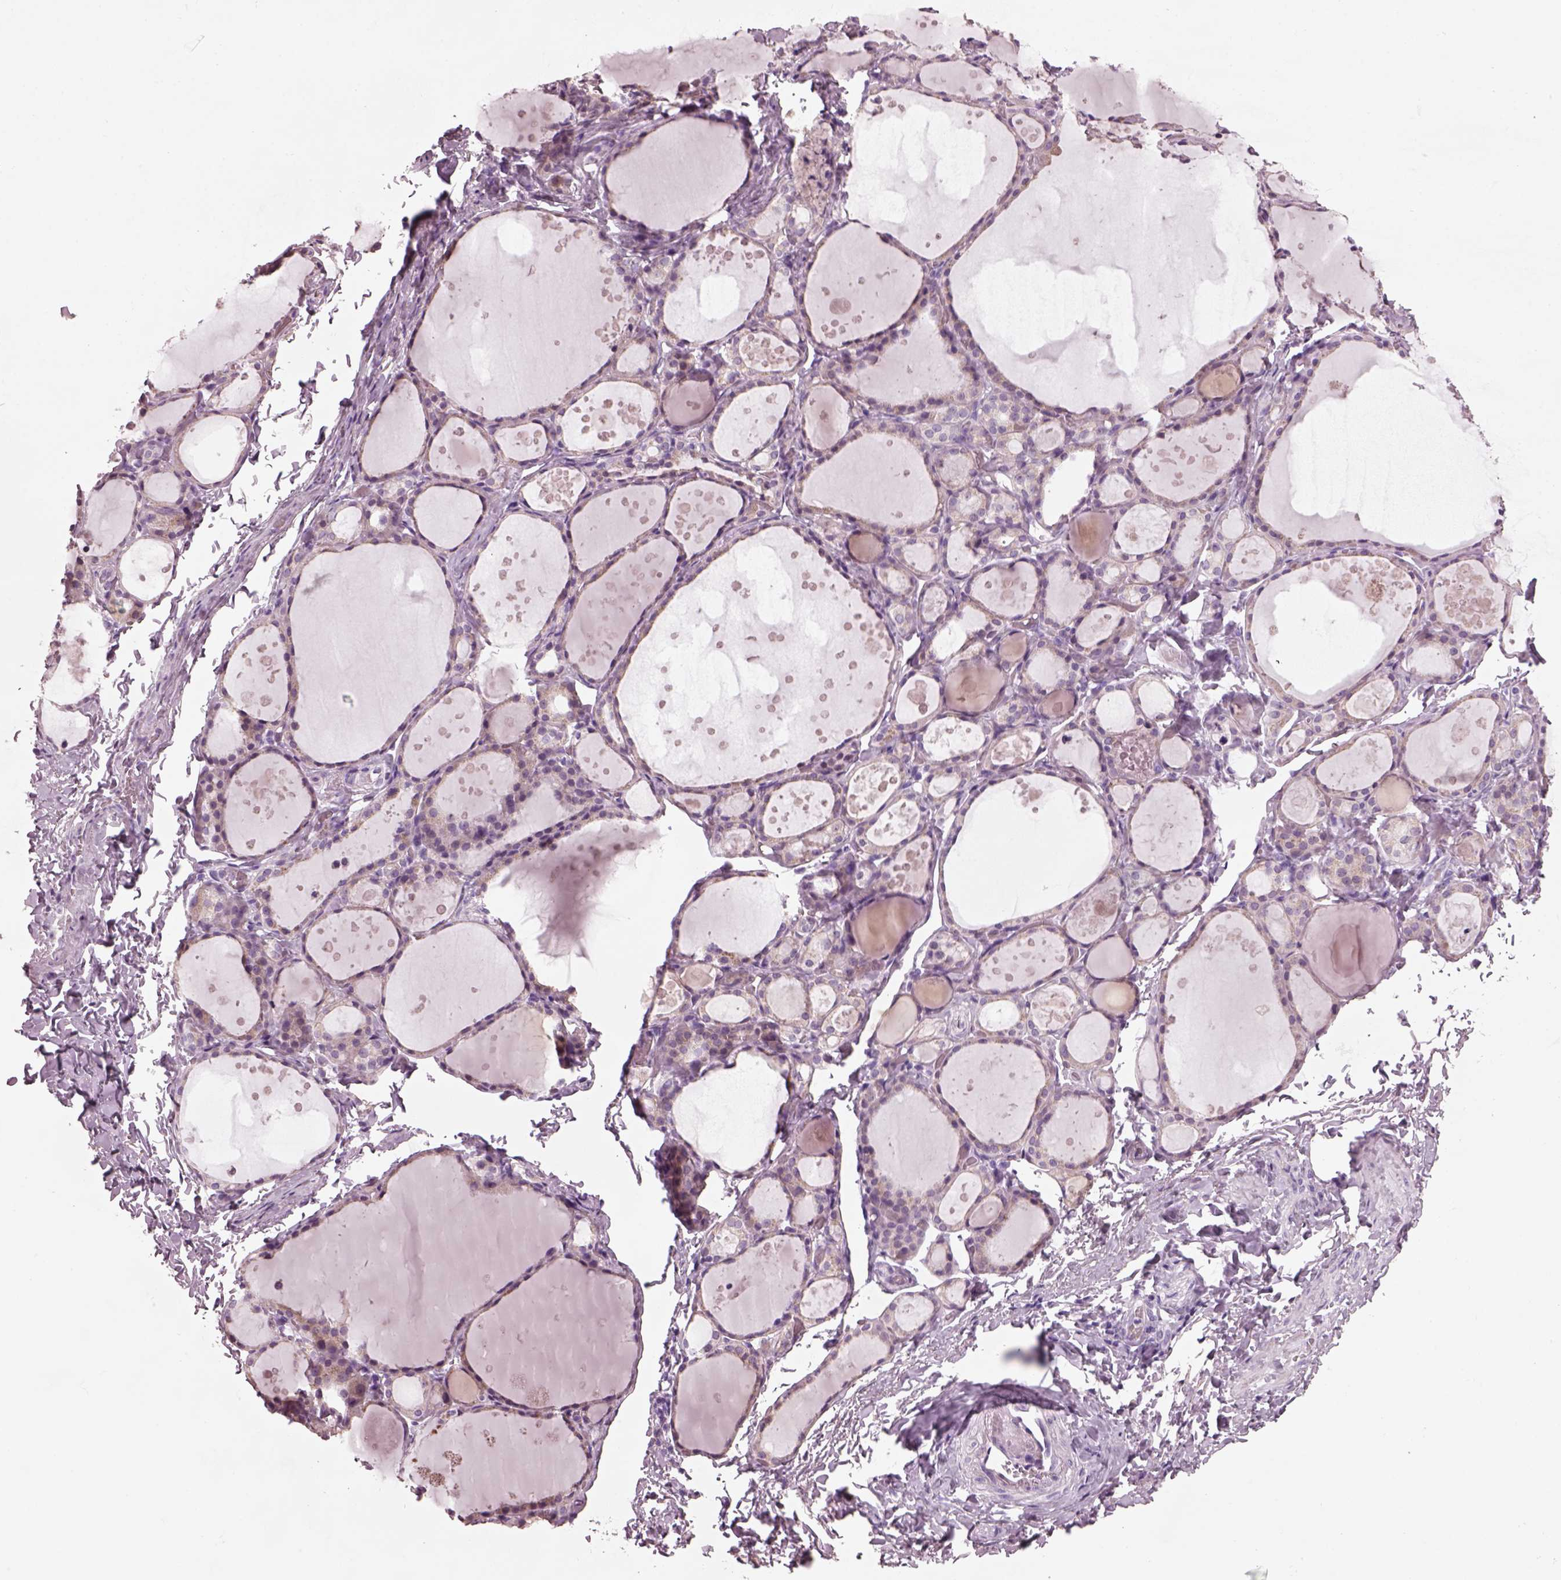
{"staining": {"intensity": "weak", "quantity": ">75%", "location": "cytoplasmic/membranous"}, "tissue": "thyroid gland", "cell_type": "Glandular cells", "image_type": "normal", "snomed": [{"axis": "morphology", "description": "Normal tissue, NOS"}, {"axis": "topography", "description": "Thyroid gland"}], "caption": "This is a histology image of immunohistochemistry (IHC) staining of benign thyroid gland, which shows weak expression in the cytoplasmic/membranous of glandular cells.", "gene": "PRR9", "patient": {"sex": "male", "age": 68}}